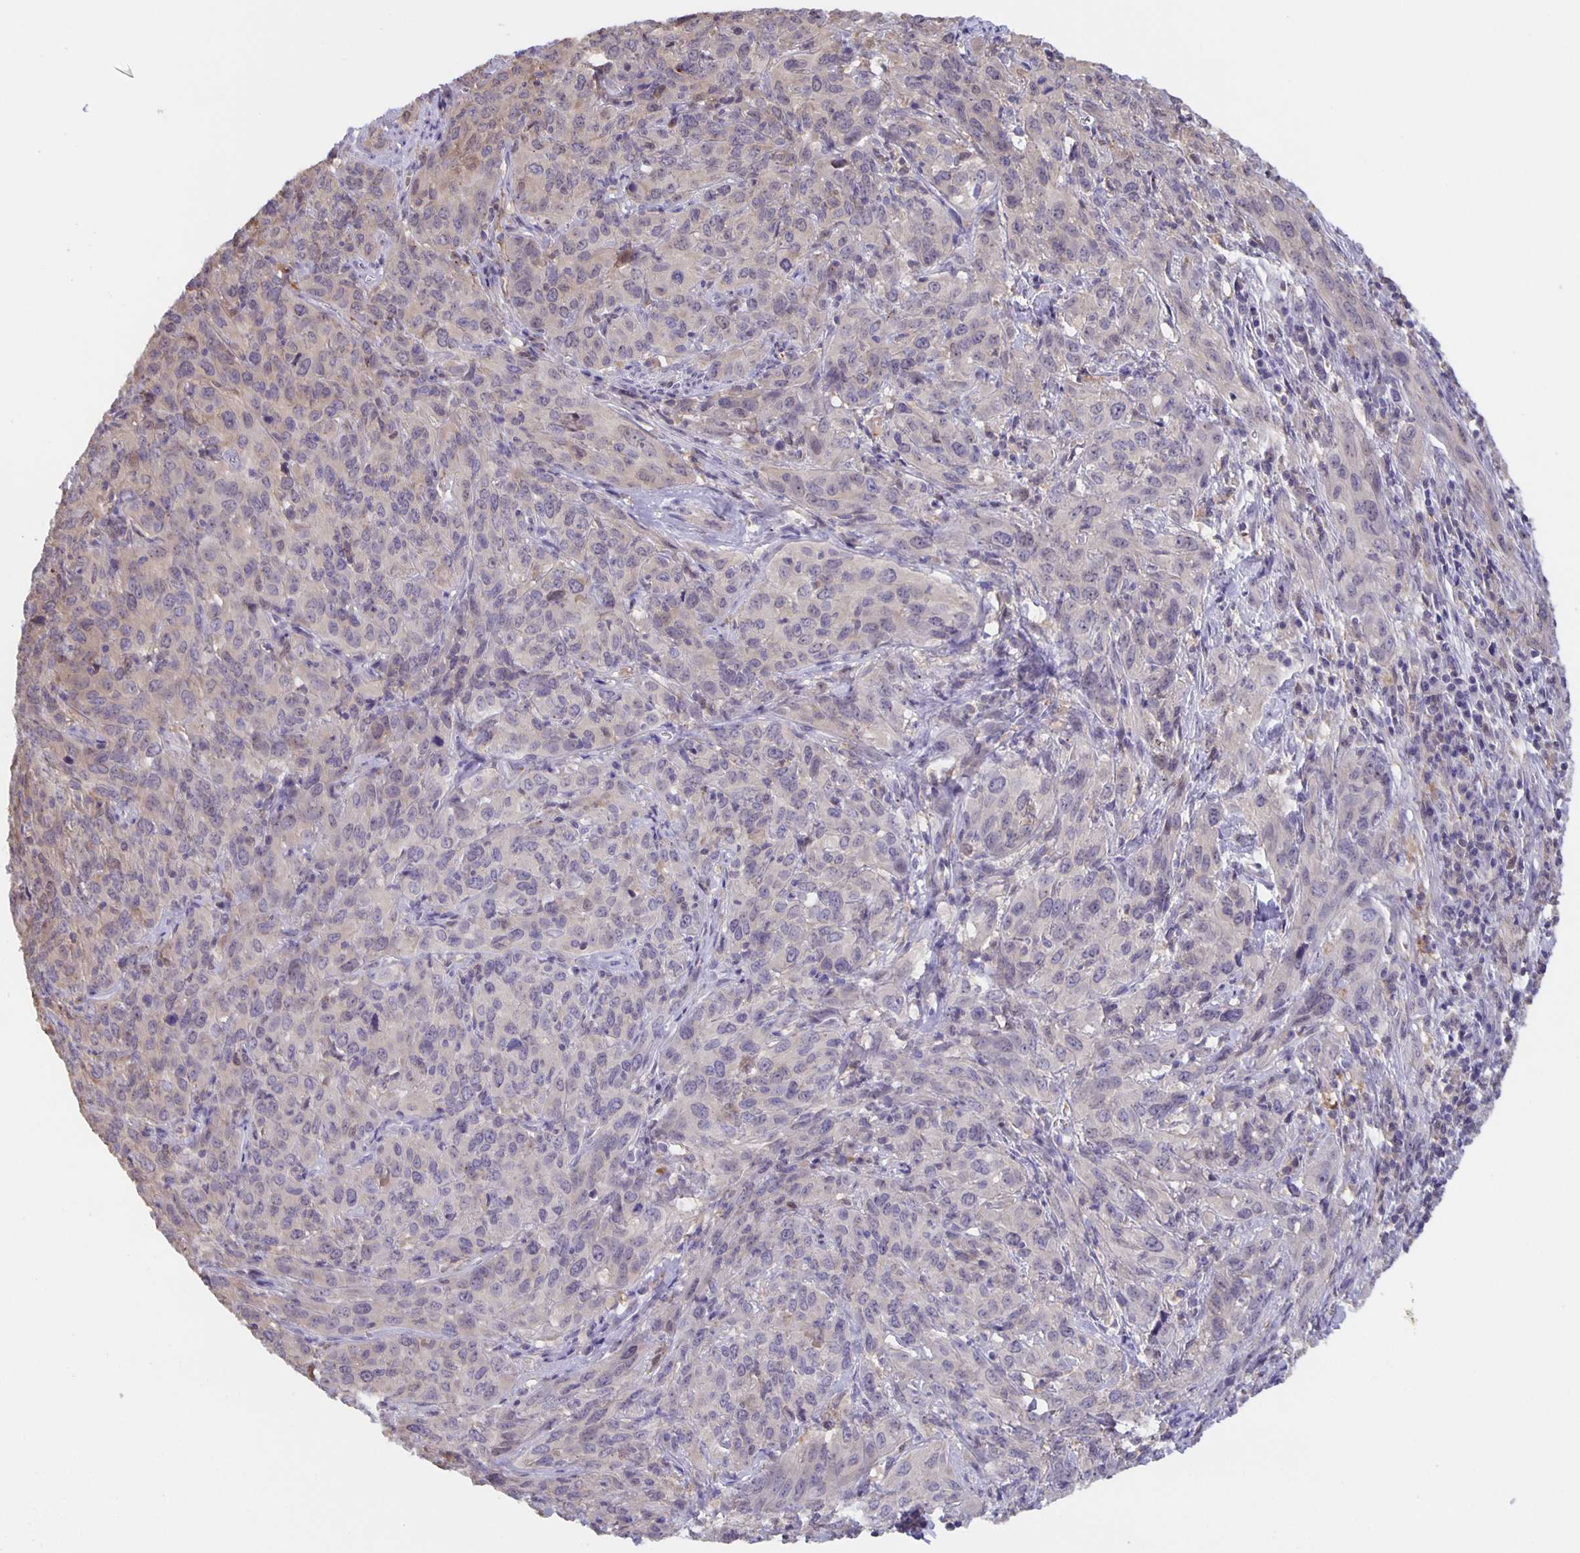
{"staining": {"intensity": "negative", "quantity": "none", "location": "none"}, "tissue": "cervical cancer", "cell_type": "Tumor cells", "image_type": "cancer", "snomed": [{"axis": "morphology", "description": "Squamous cell carcinoma, NOS"}, {"axis": "topography", "description": "Cervix"}], "caption": "A photomicrograph of cervical squamous cell carcinoma stained for a protein displays no brown staining in tumor cells.", "gene": "MARCHF6", "patient": {"sex": "female", "age": 51}}